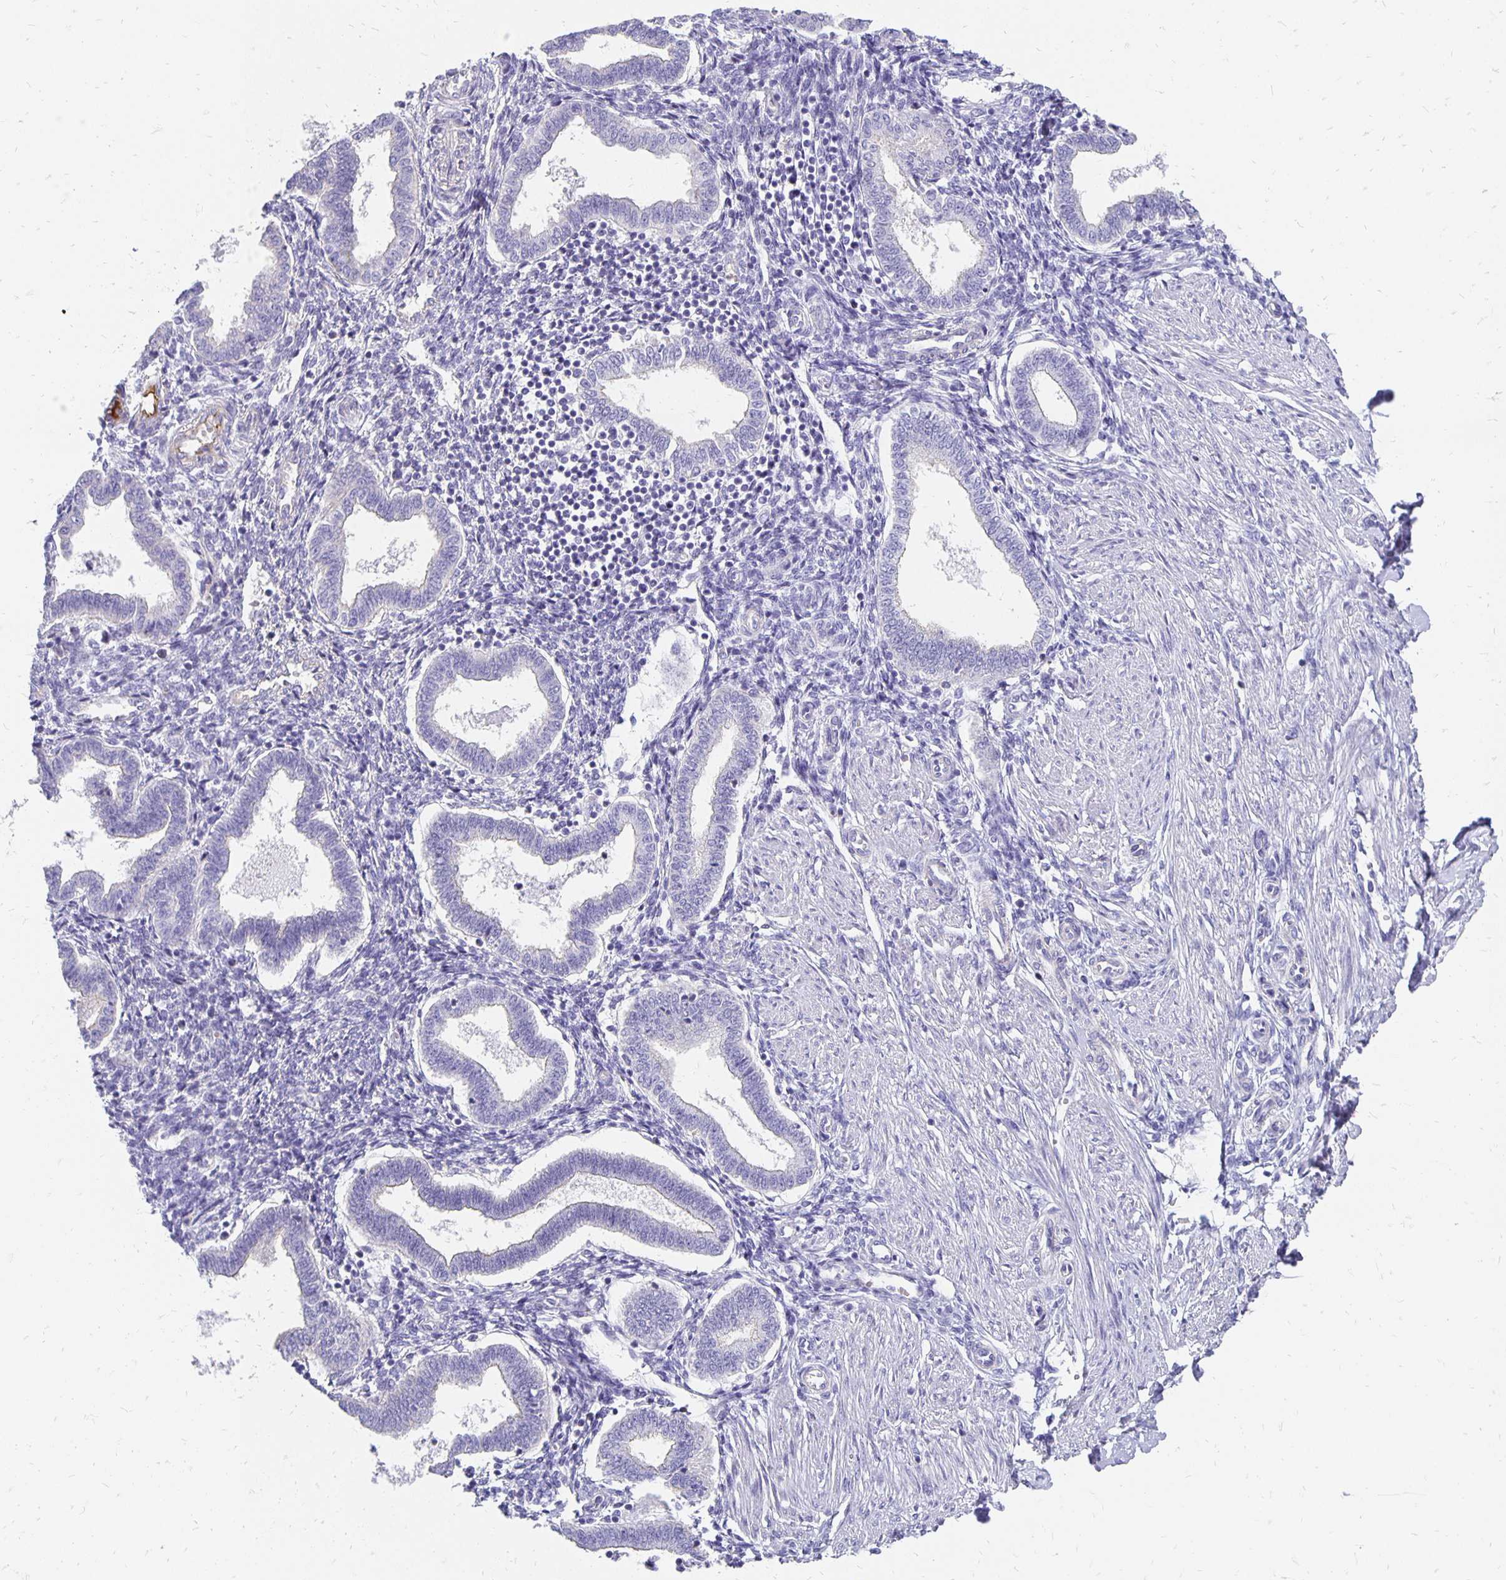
{"staining": {"intensity": "negative", "quantity": "none", "location": "none"}, "tissue": "endometrium", "cell_type": "Cells in endometrial stroma", "image_type": "normal", "snomed": [{"axis": "morphology", "description": "Normal tissue, NOS"}, {"axis": "topography", "description": "Endometrium"}], "caption": "An image of endometrium stained for a protein reveals no brown staining in cells in endometrial stroma. (Brightfield microscopy of DAB (3,3'-diaminobenzidine) immunohistochemistry (IHC) at high magnification).", "gene": "APOB", "patient": {"sex": "female", "age": 24}}